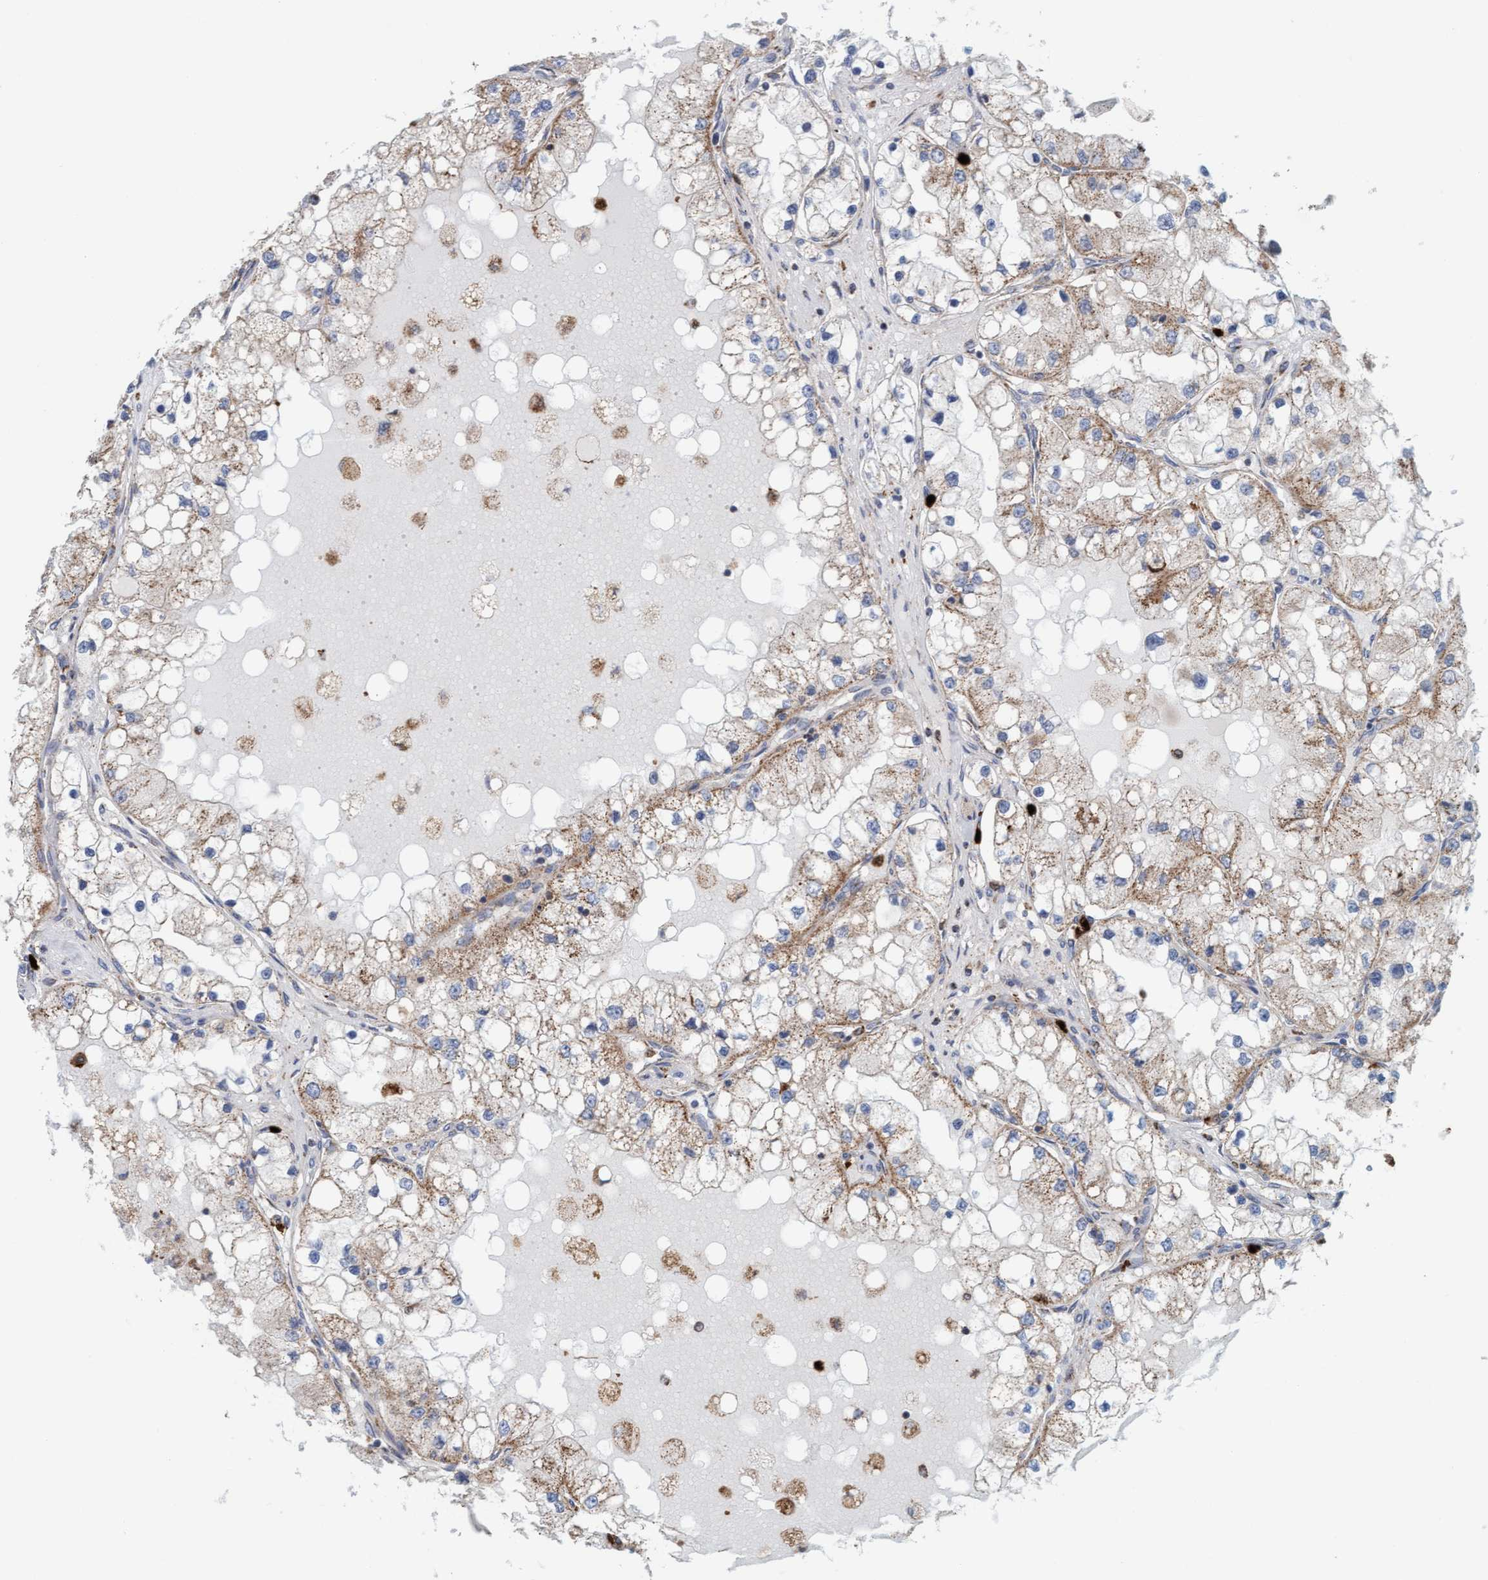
{"staining": {"intensity": "moderate", "quantity": "25%-75%", "location": "cytoplasmic/membranous"}, "tissue": "renal cancer", "cell_type": "Tumor cells", "image_type": "cancer", "snomed": [{"axis": "morphology", "description": "Adenocarcinoma, NOS"}, {"axis": "topography", "description": "Kidney"}], "caption": "DAB (3,3'-diaminobenzidine) immunohistochemical staining of human renal cancer (adenocarcinoma) demonstrates moderate cytoplasmic/membranous protein expression in about 25%-75% of tumor cells.", "gene": "B9D1", "patient": {"sex": "male", "age": 68}}